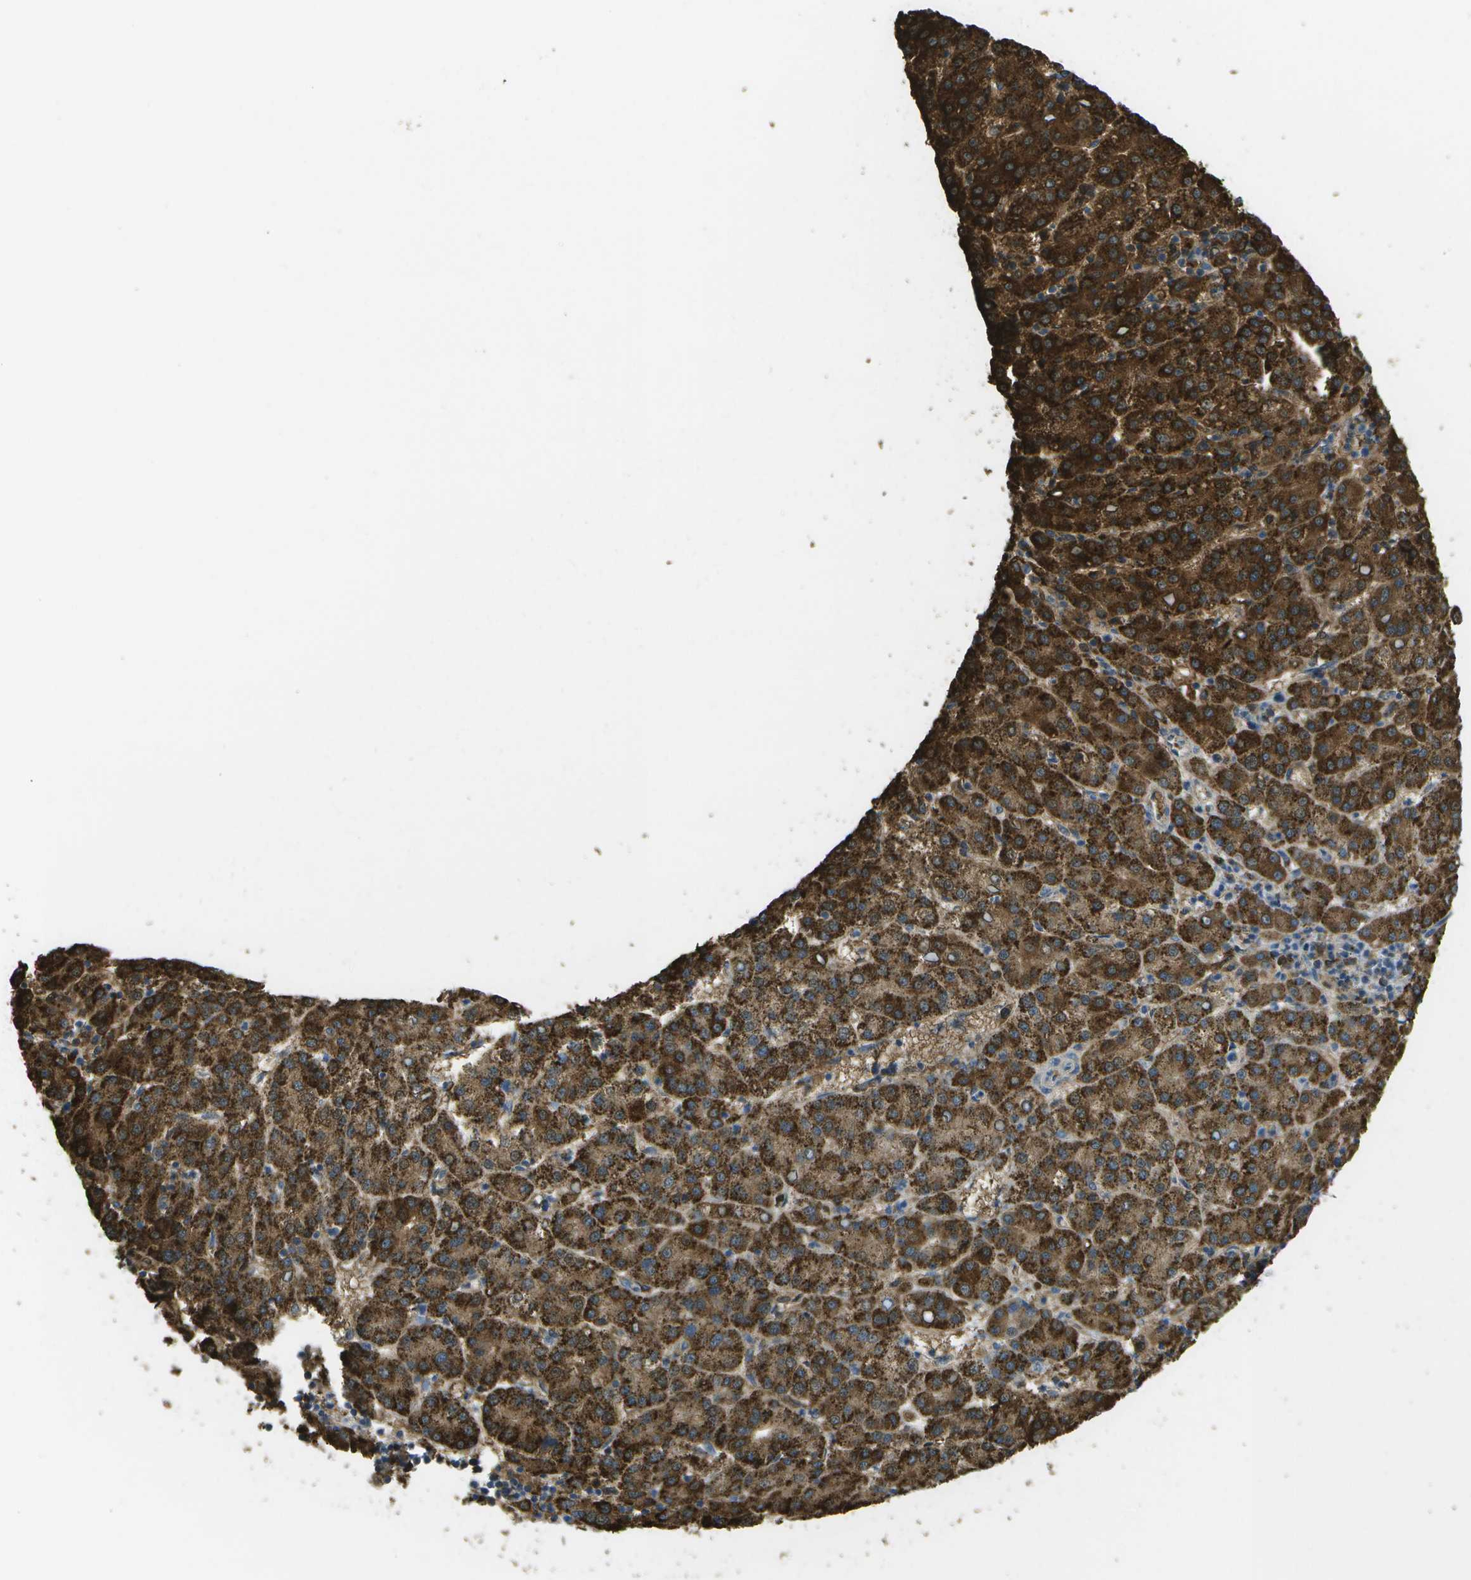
{"staining": {"intensity": "strong", "quantity": ">75%", "location": "cytoplasmic/membranous"}, "tissue": "liver cancer", "cell_type": "Tumor cells", "image_type": "cancer", "snomed": [{"axis": "morphology", "description": "Carcinoma, Hepatocellular, NOS"}, {"axis": "topography", "description": "Liver"}], "caption": "Protein expression analysis of hepatocellular carcinoma (liver) exhibits strong cytoplasmic/membranous positivity in about >75% of tumor cells. (DAB IHC with brightfield microscopy, high magnification).", "gene": "CACHD1", "patient": {"sex": "female", "age": 58}}